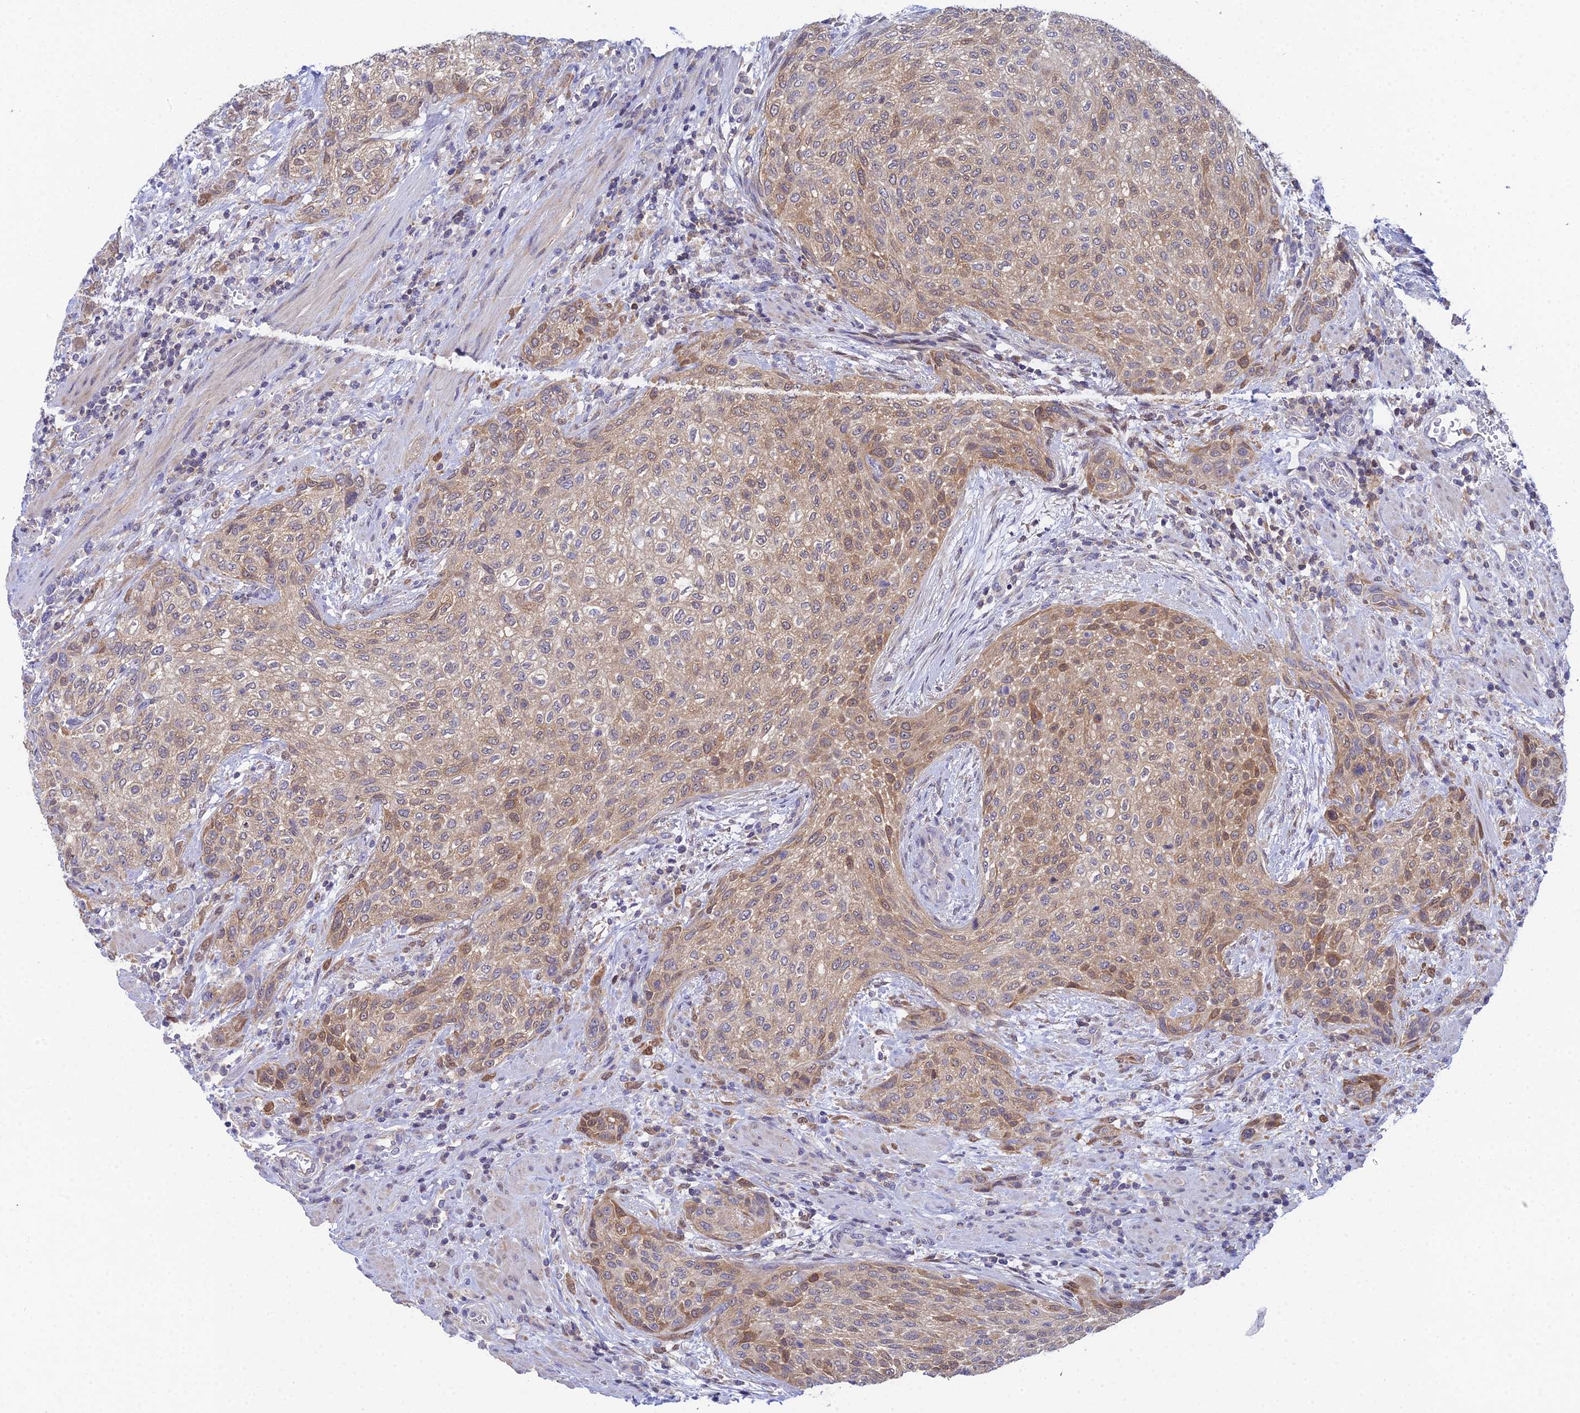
{"staining": {"intensity": "weak", "quantity": ">75%", "location": "cytoplasmic/membranous"}, "tissue": "urothelial cancer", "cell_type": "Tumor cells", "image_type": "cancer", "snomed": [{"axis": "morphology", "description": "Urothelial carcinoma, High grade"}, {"axis": "topography", "description": "Urinary bladder"}], "caption": "Urothelial cancer tissue reveals weak cytoplasmic/membranous staining in approximately >75% of tumor cells", "gene": "ELOA2", "patient": {"sex": "male", "age": 35}}